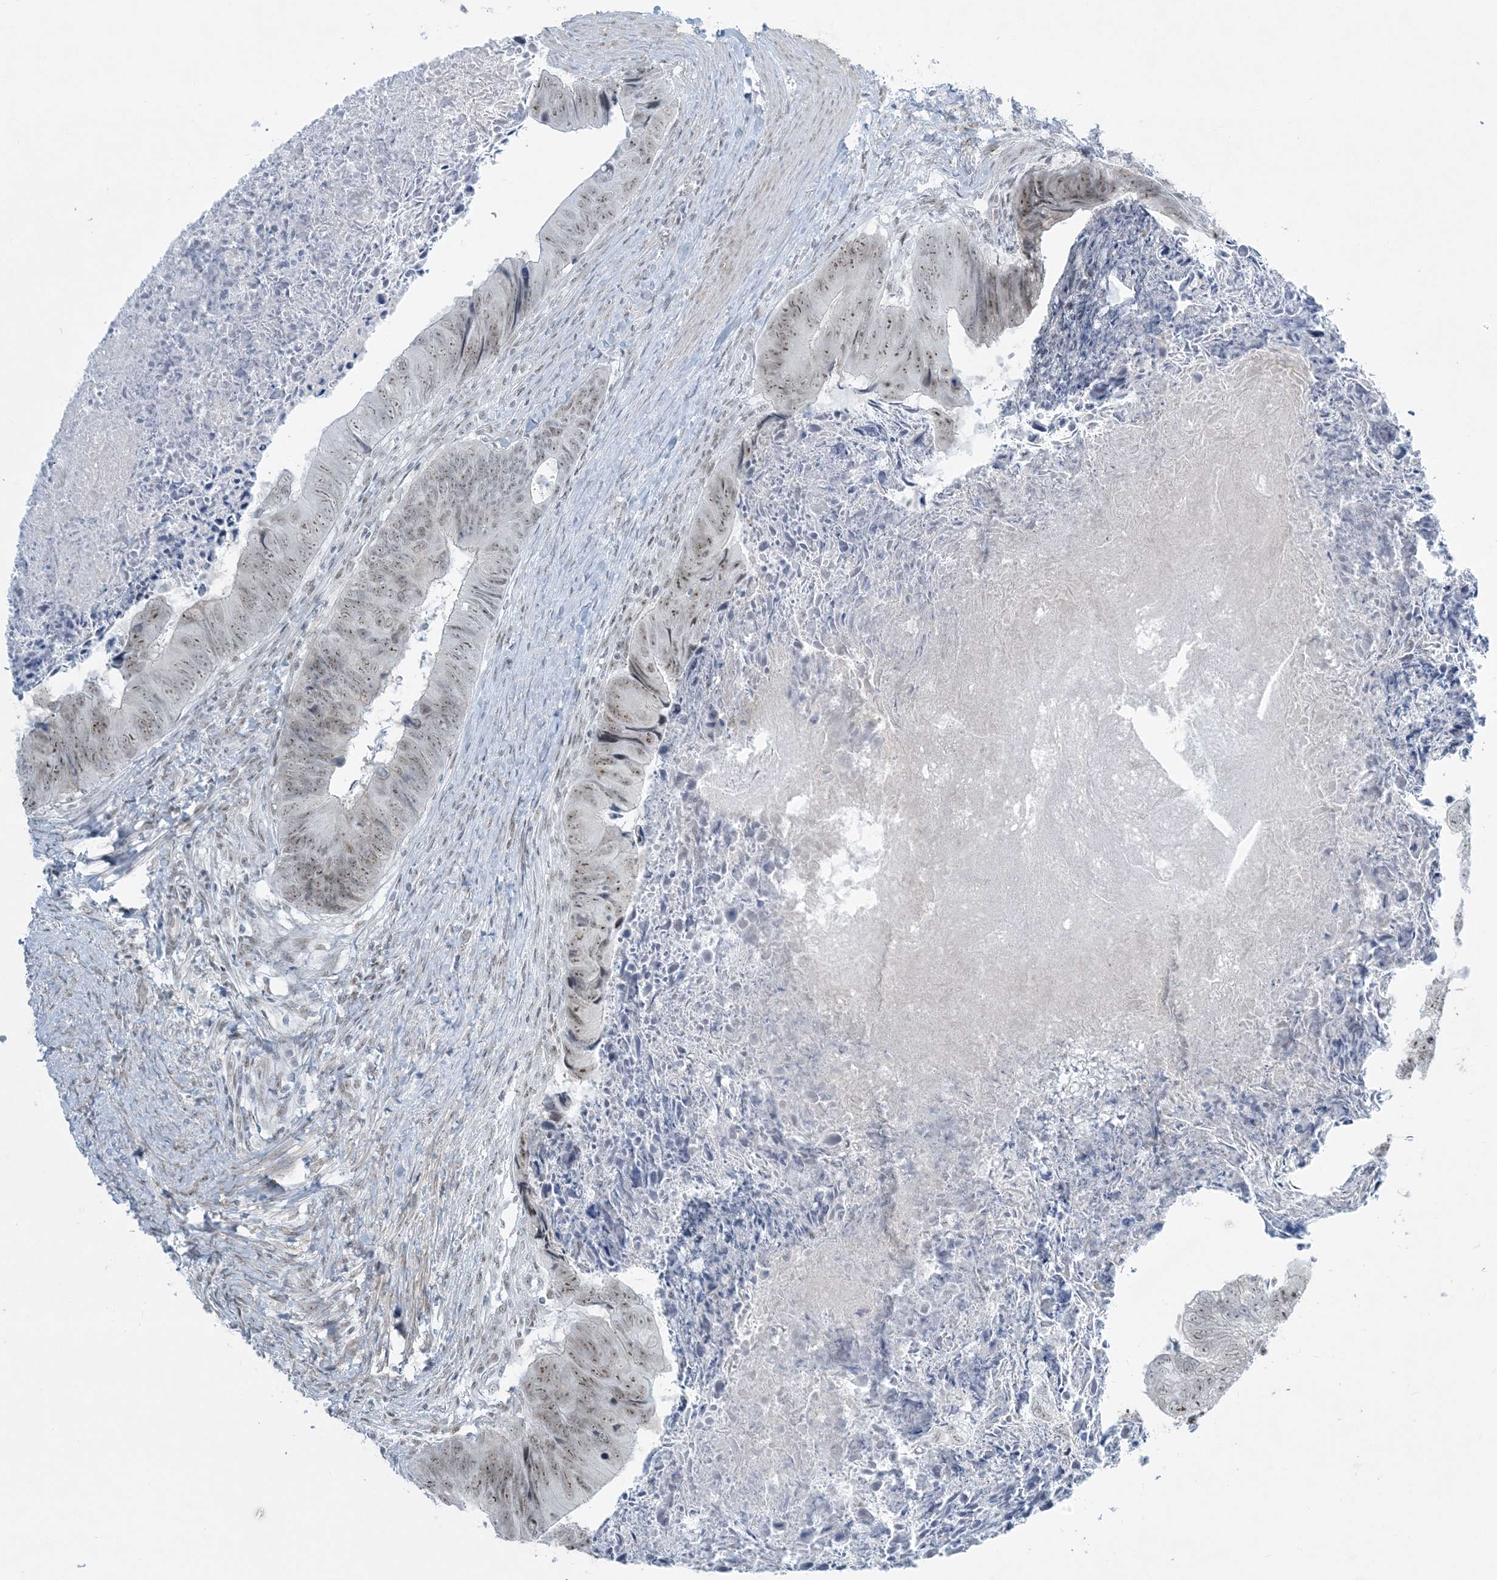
{"staining": {"intensity": "weak", "quantity": ">75%", "location": "nuclear"}, "tissue": "colorectal cancer", "cell_type": "Tumor cells", "image_type": "cancer", "snomed": [{"axis": "morphology", "description": "Adenocarcinoma, NOS"}, {"axis": "topography", "description": "Colon"}], "caption": "There is low levels of weak nuclear staining in tumor cells of colorectal adenocarcinoma, as demonstrated by immunohistochemical staining (brown color).", "gene": "ZNF787", "patient": {"sex": "female", "age": 67}}